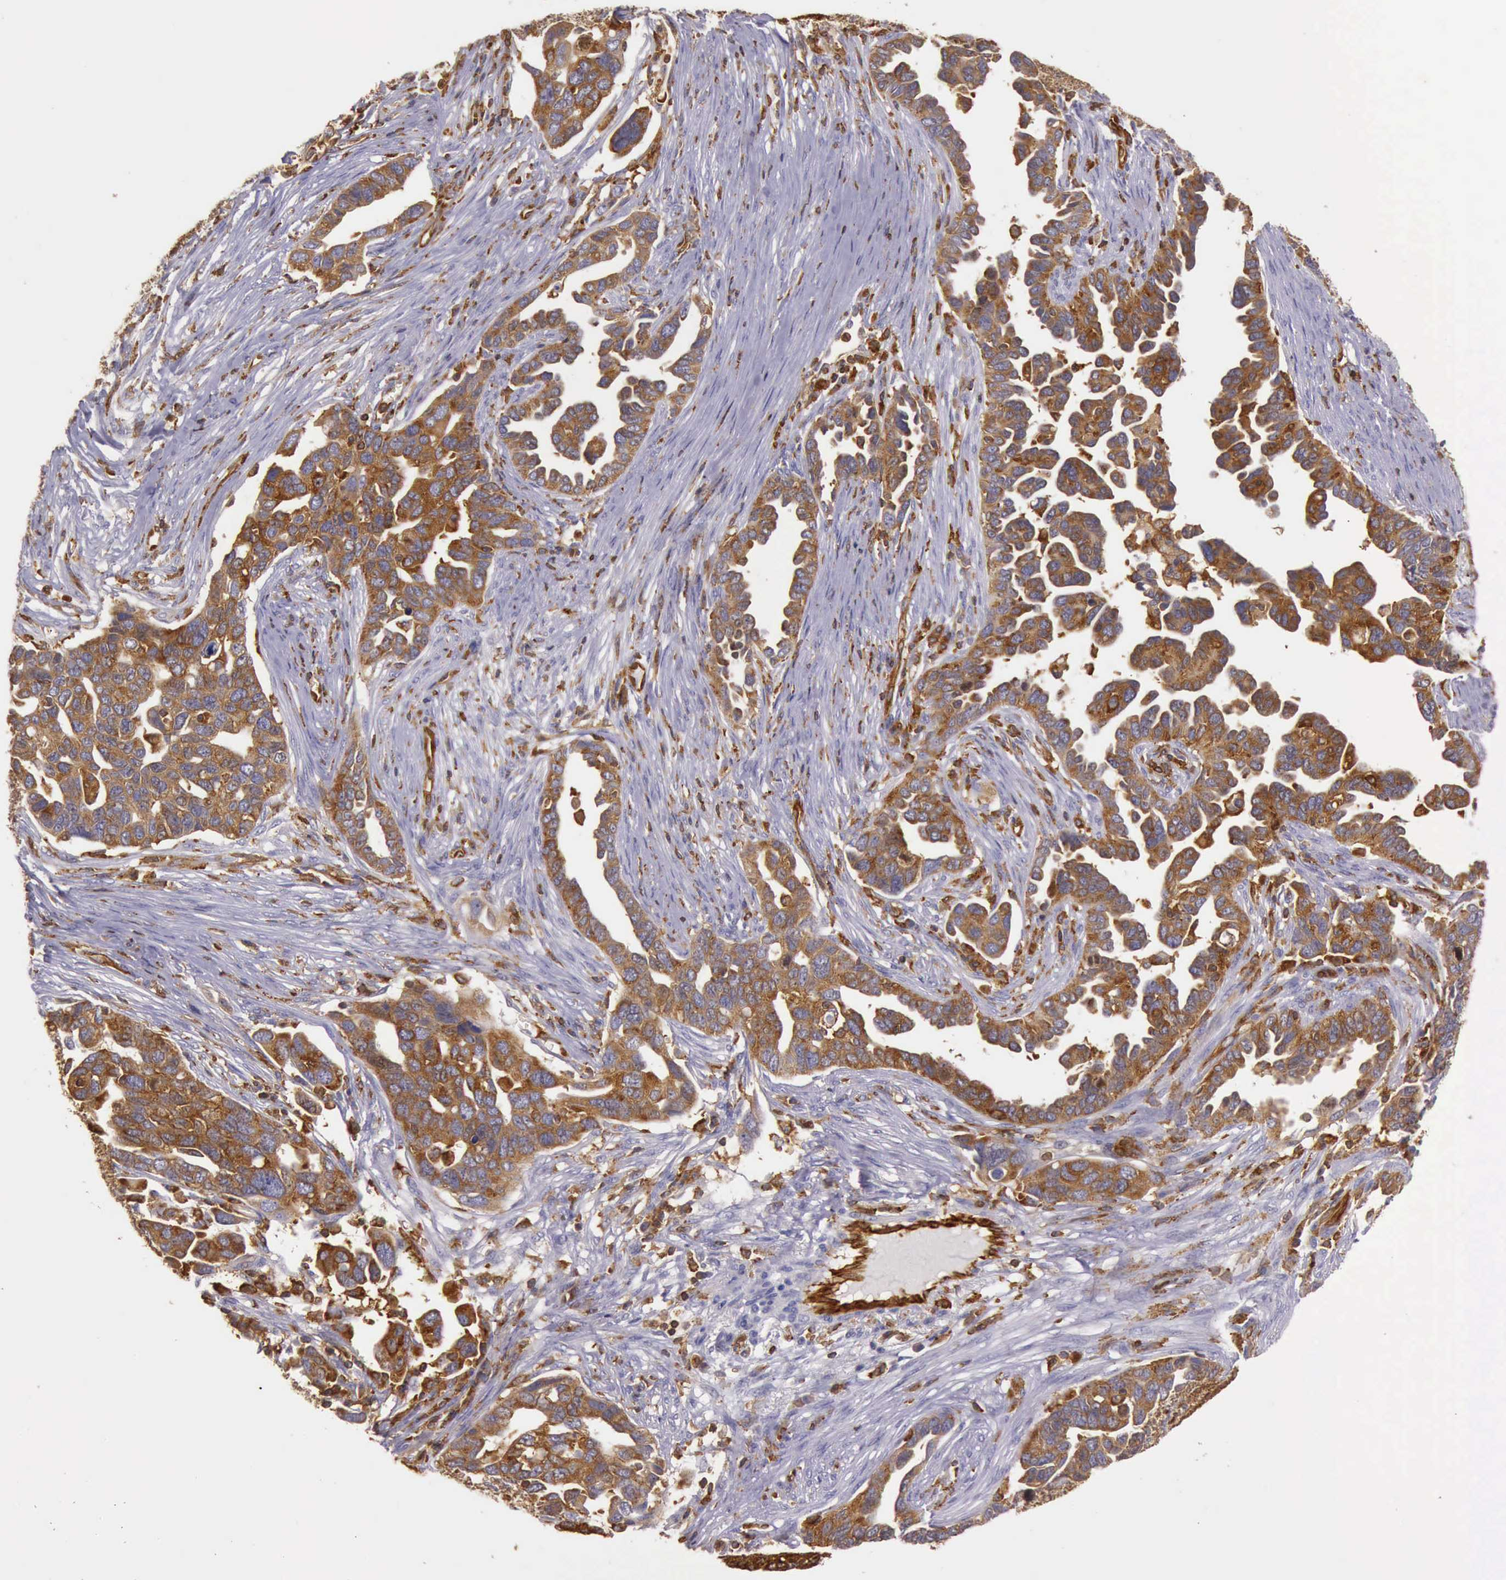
{"staining": {"intensity": "strong", "quantity": ">75%", "location": "cytoplasmic/membranous"}, "tissue": "ovarian cancer", "cell_type": "Tumor cells", "image_type": "cancer", "snomed": [{"axis": "morphology", "description": "Cystadenocarcinoma, serous, NOS"}, {"axis": "topography", "description": "Ovary"}], "caption": "Immunohistochemical staining of human ovarian cancer (serous cystadenocarcinoma) shows high levels of strong cytoplasmic/membranous positivity in about >75% of tumor cells.", "gene": "ARHGAP4", "patient": {"sex": "female", "age": 54}}